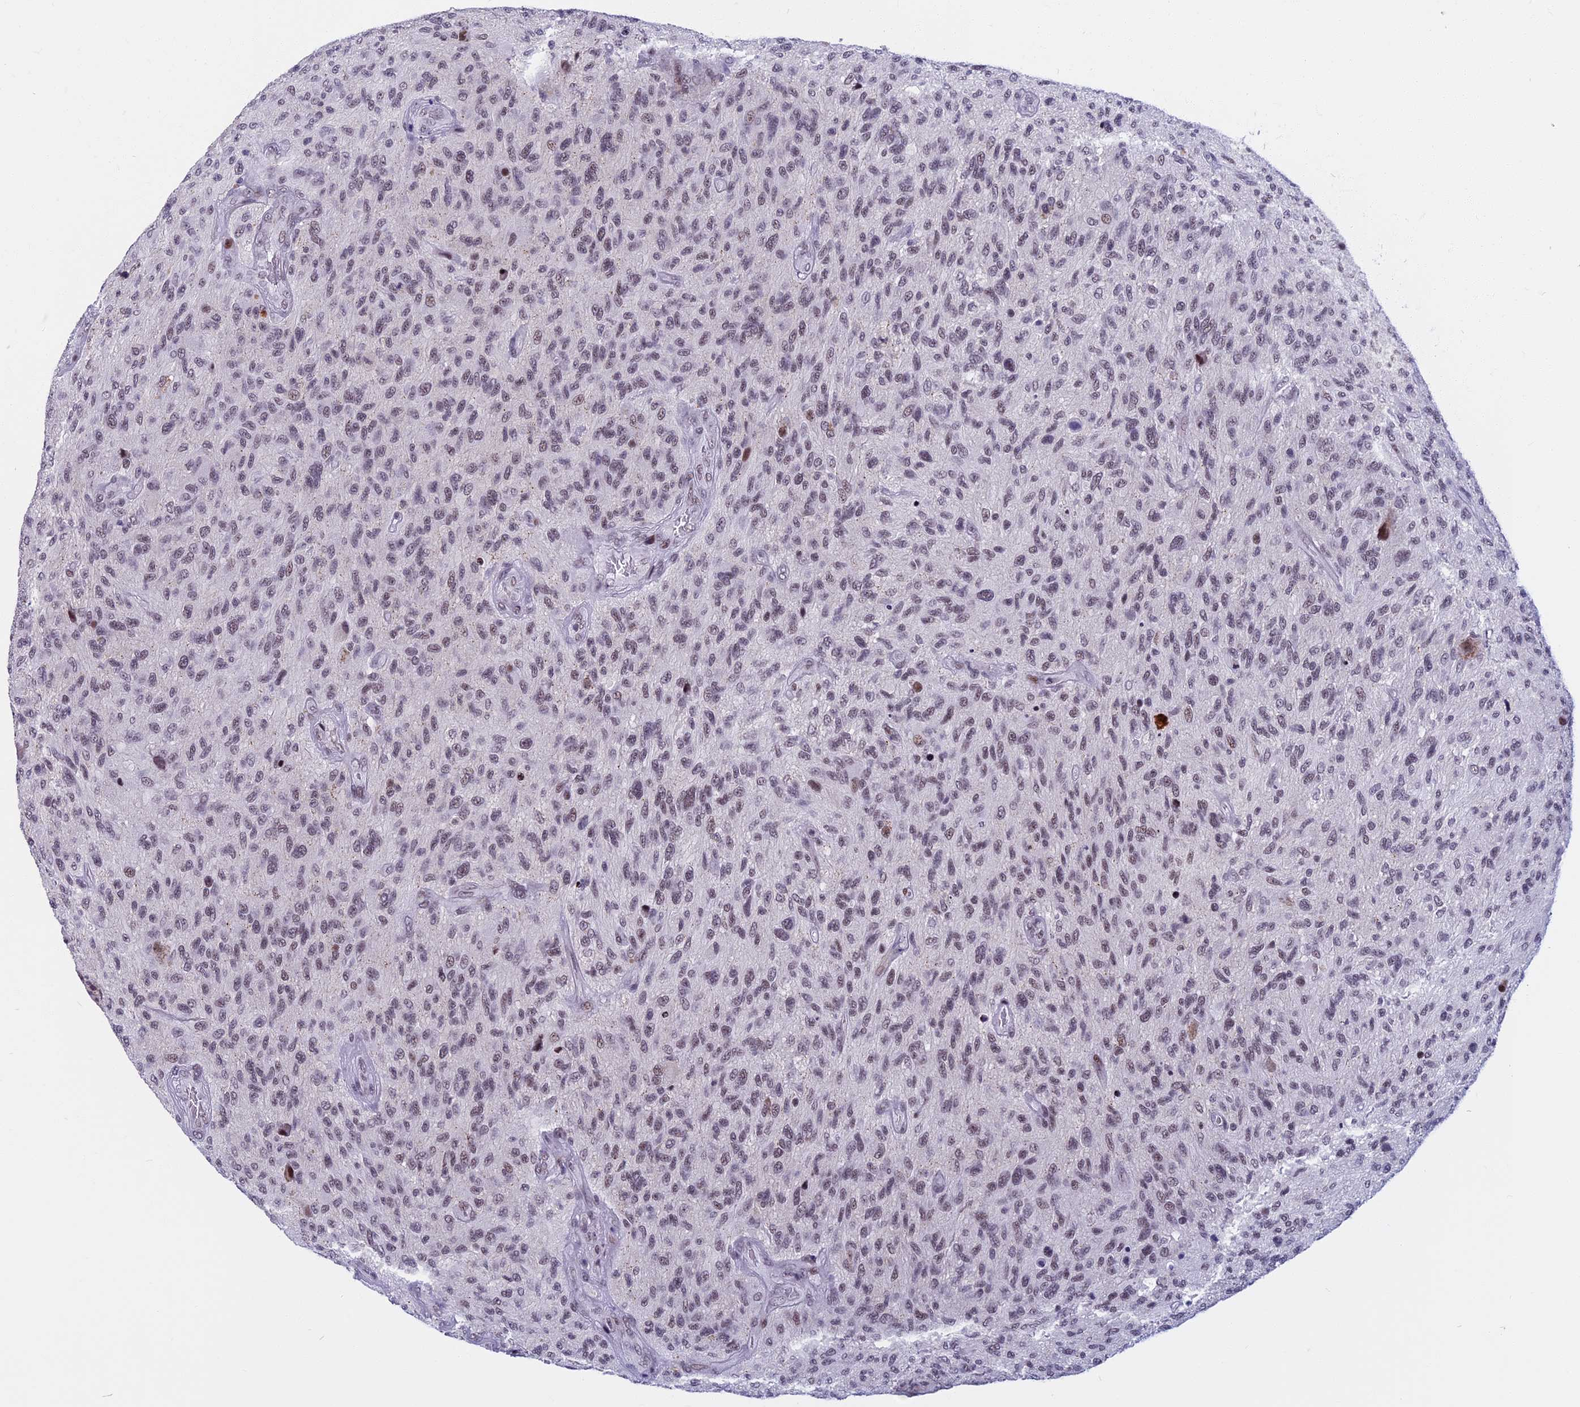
{"staining": {"intensity": "moderate", "quantity": "<25%", "location": "nuclear"}, "tissue": "glioma", "cell_type": "Tumor cells", "image_type": "cancer", "snomed": [{"axis": "morphology", "description": "Glioma, malignant, High grade"}, {"axis": "topography", "description": "Brain"}], "caption": "The immunohistochemical stain labels moderate nuclear expression in tumor cells of malignant glioma (high-grade) tissue.", "gene": "CDC7", "patient": {"sex": "male", "age": 47}}